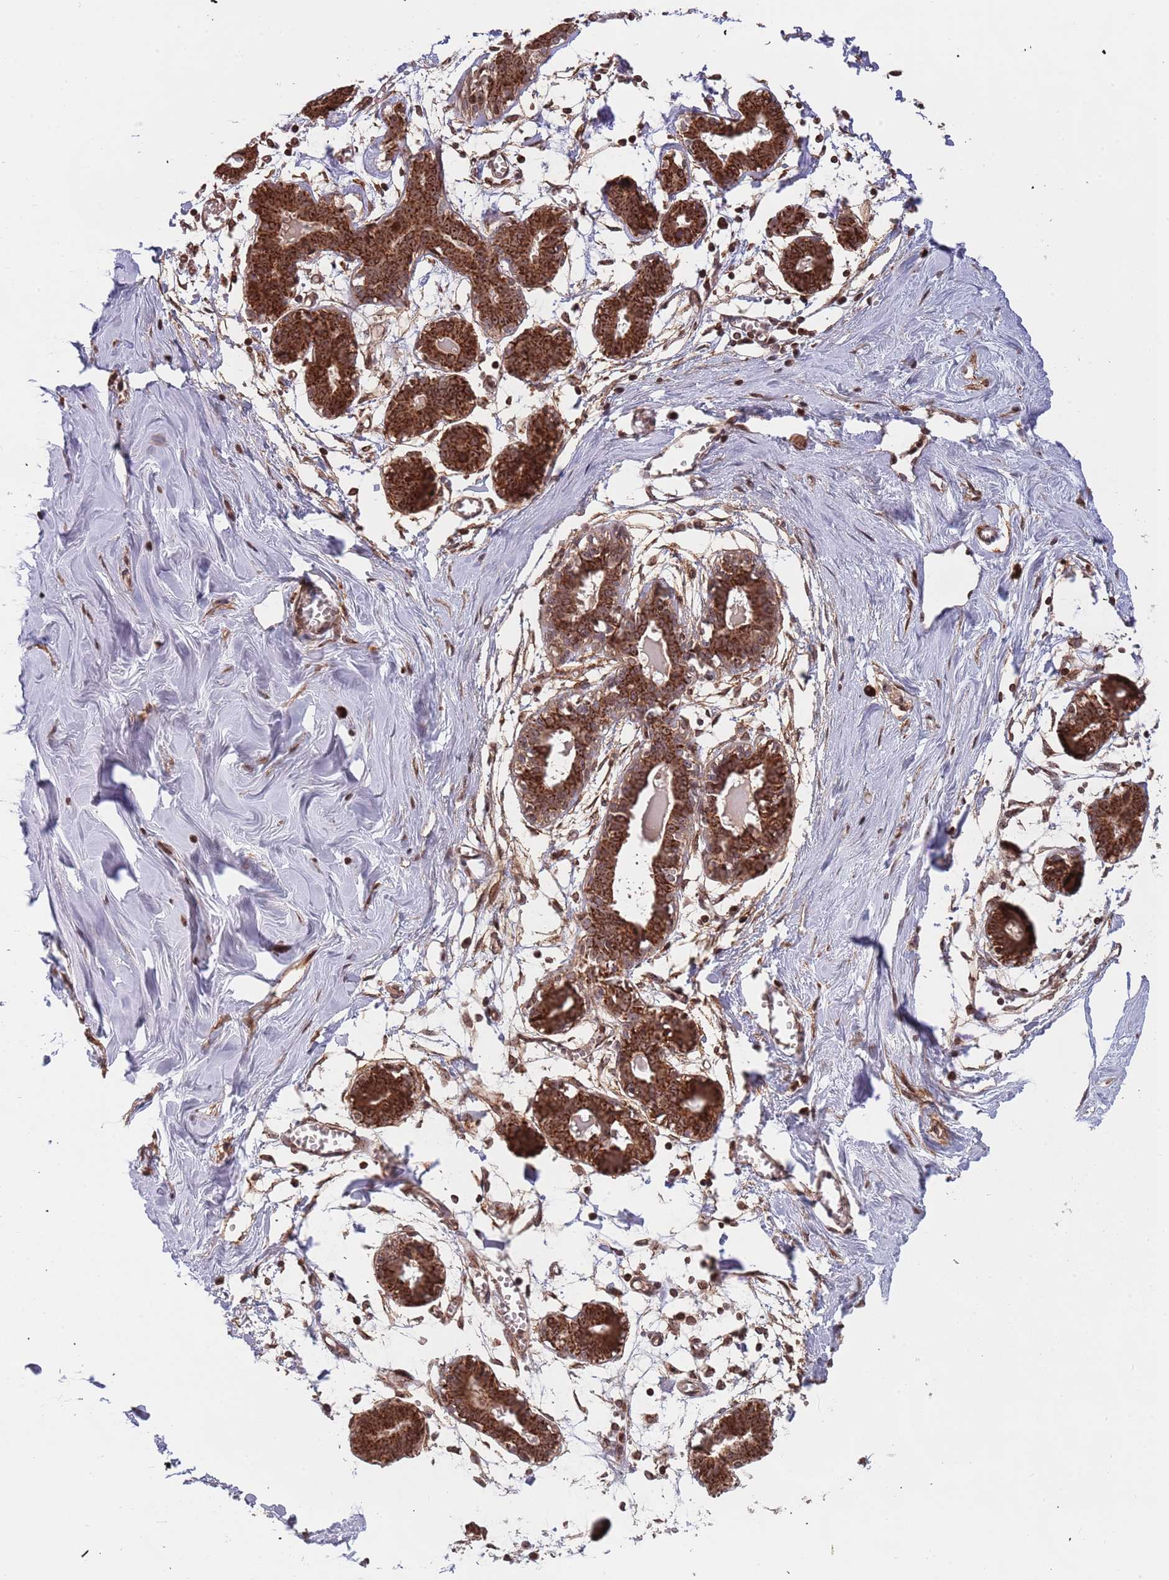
{"staining": {"intensity": "weak", "quantity": "25%-75%", "location": "cytoplasmic/membranous"}, "tissue": "breast", "cell_type": "Adipocytes", "image_type": "normal", "snomed": [{"axis": "morphology", "description": "Normal tissue, NOS"}, {"axis": "topography", "description": "Breast"}], "caption": "A high-resolution image shows immunohistochemistry staining of unremarkable breast, which exhibits weak cytoplasmic/membranous staining in about 25%-75% of adipocytes. The protein of interest is stained brown, and the nuclei are stained in blue (DAB (3,3'-diaminobenzidine) IHC with brightfield microscopy, high magnification).", "gene": "DCHS1", "patient": {"sex": "female", "age": 27}}